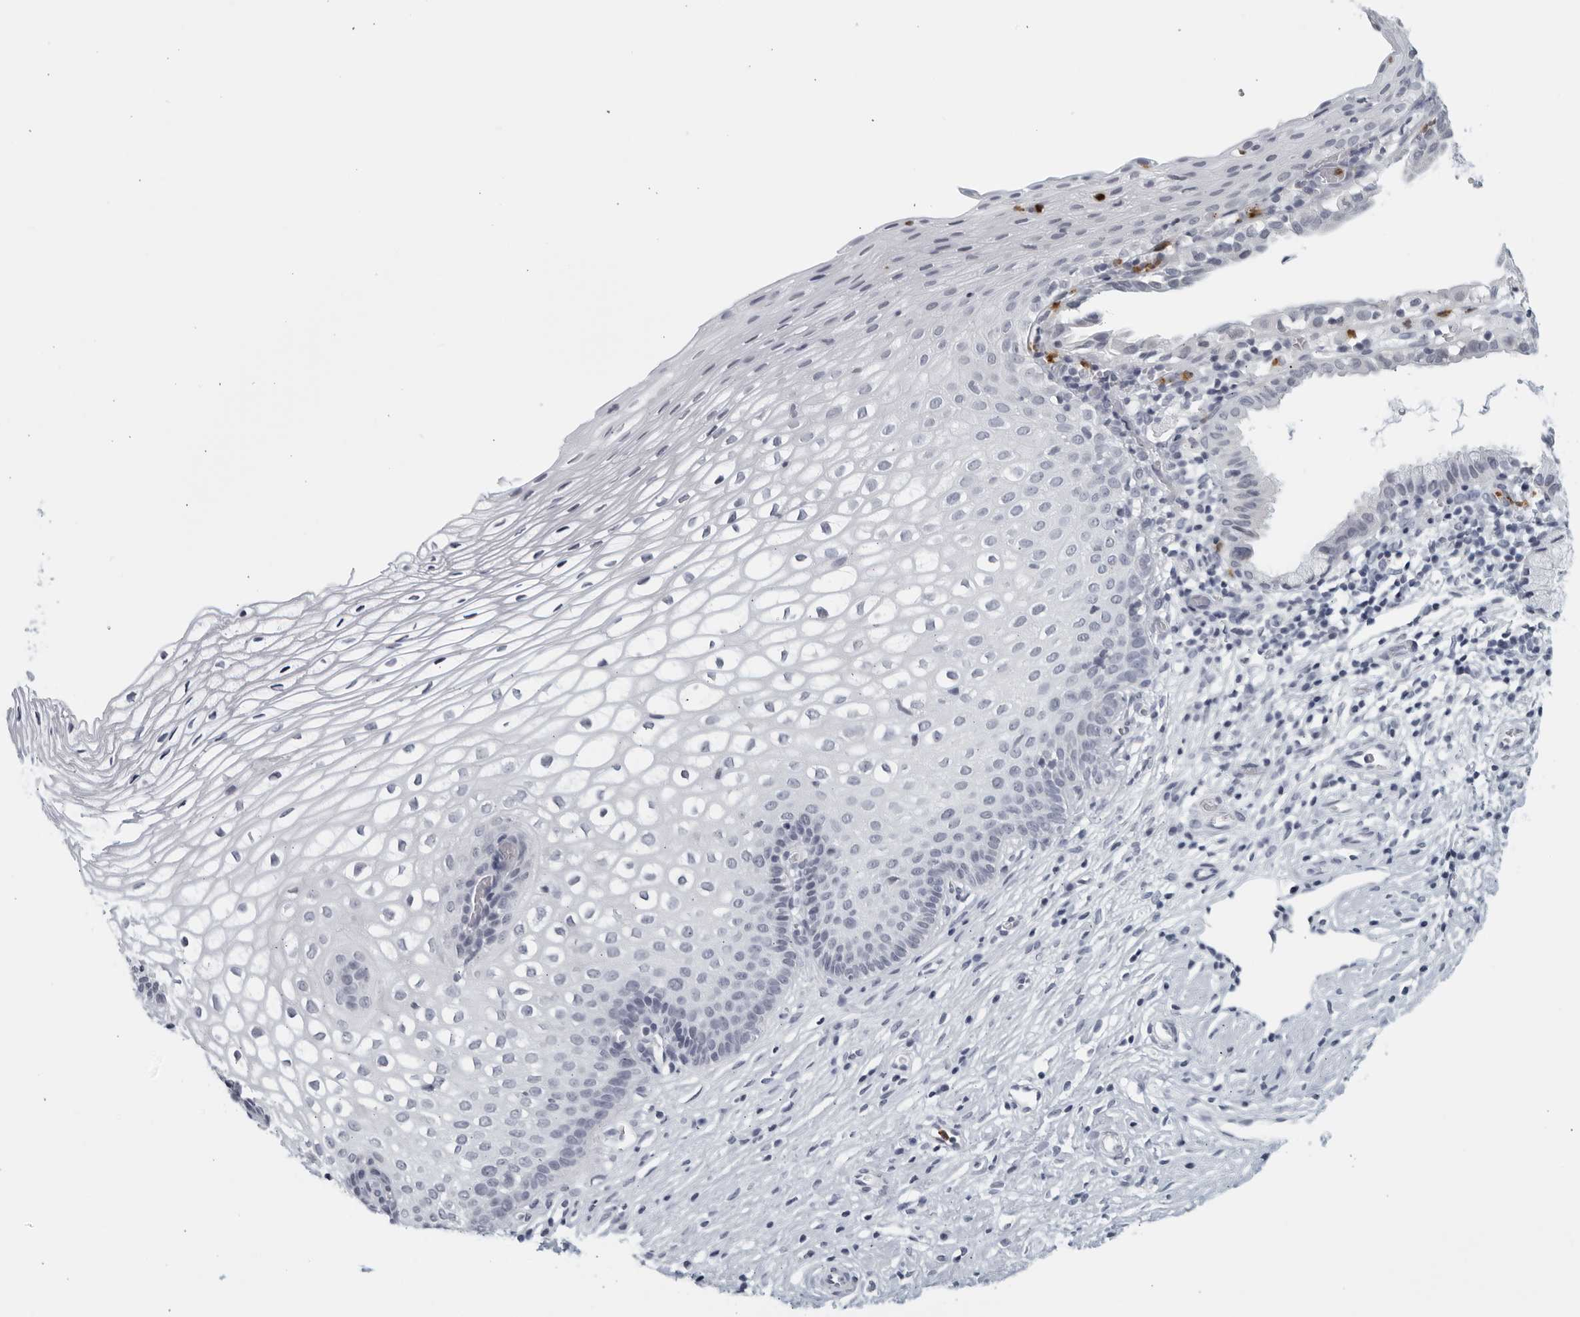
{"staining": {"intensity": "negative", "quantity": "none", "location": "none"}, "tissue": "cervix", "cell_type": "Glandular cells", "image_type": "normal", "snomed": [{"axis": "morphology", "description": "Normal tissue, NOS"}, {"axis": "topography", "description": "Cervix"}], "caption": "IHC micrograph of benign cervix: cervix stained with DAB (3,3'-diaminobenzidine) exhibits no significant protein staining in glandular cells.", "gene": "KLK7", "patient": {"sex": "female", "age": 27}}